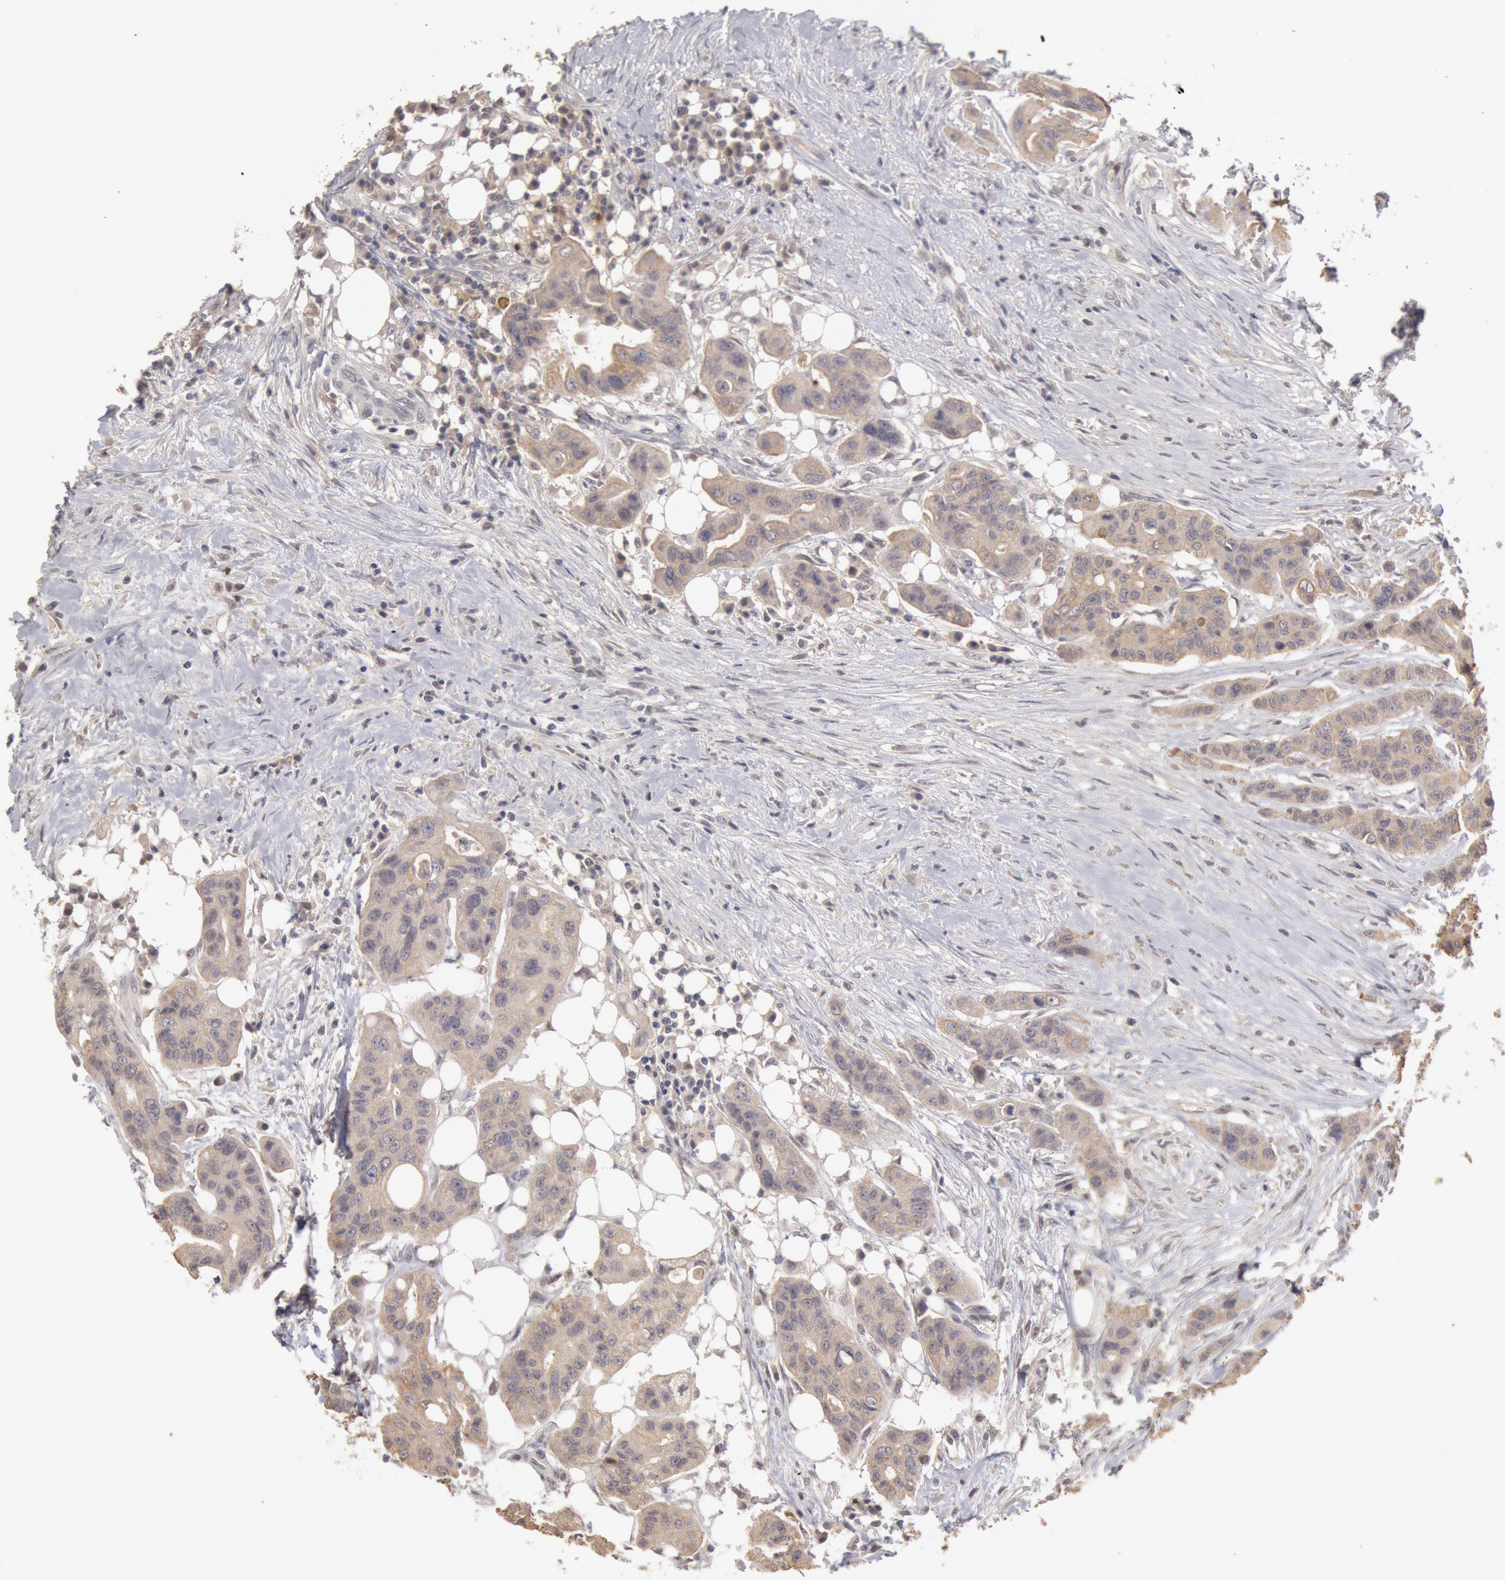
{"staining": {"intensity": "weak", "quantity": ">75%", "location": "cytoplasmic/membranous"}, "tissue": "colorectal cancer", "cell_type": "Tumor cells", "image_type": "cancer", "snomed": [{"axis": "morphology", "description": "Adenocarcinoma, NOS"}, {"axis": "topography", "description": "Colon"}], "caption": "Brown immunohistochemical staining in human colorectal adenocarcinoma shows weak cytoplasmic/membranous expression in approximately >75% of tumor cells.", "gene": "ZFP36L1", "patient": {"sex": "female", "age": 70}}